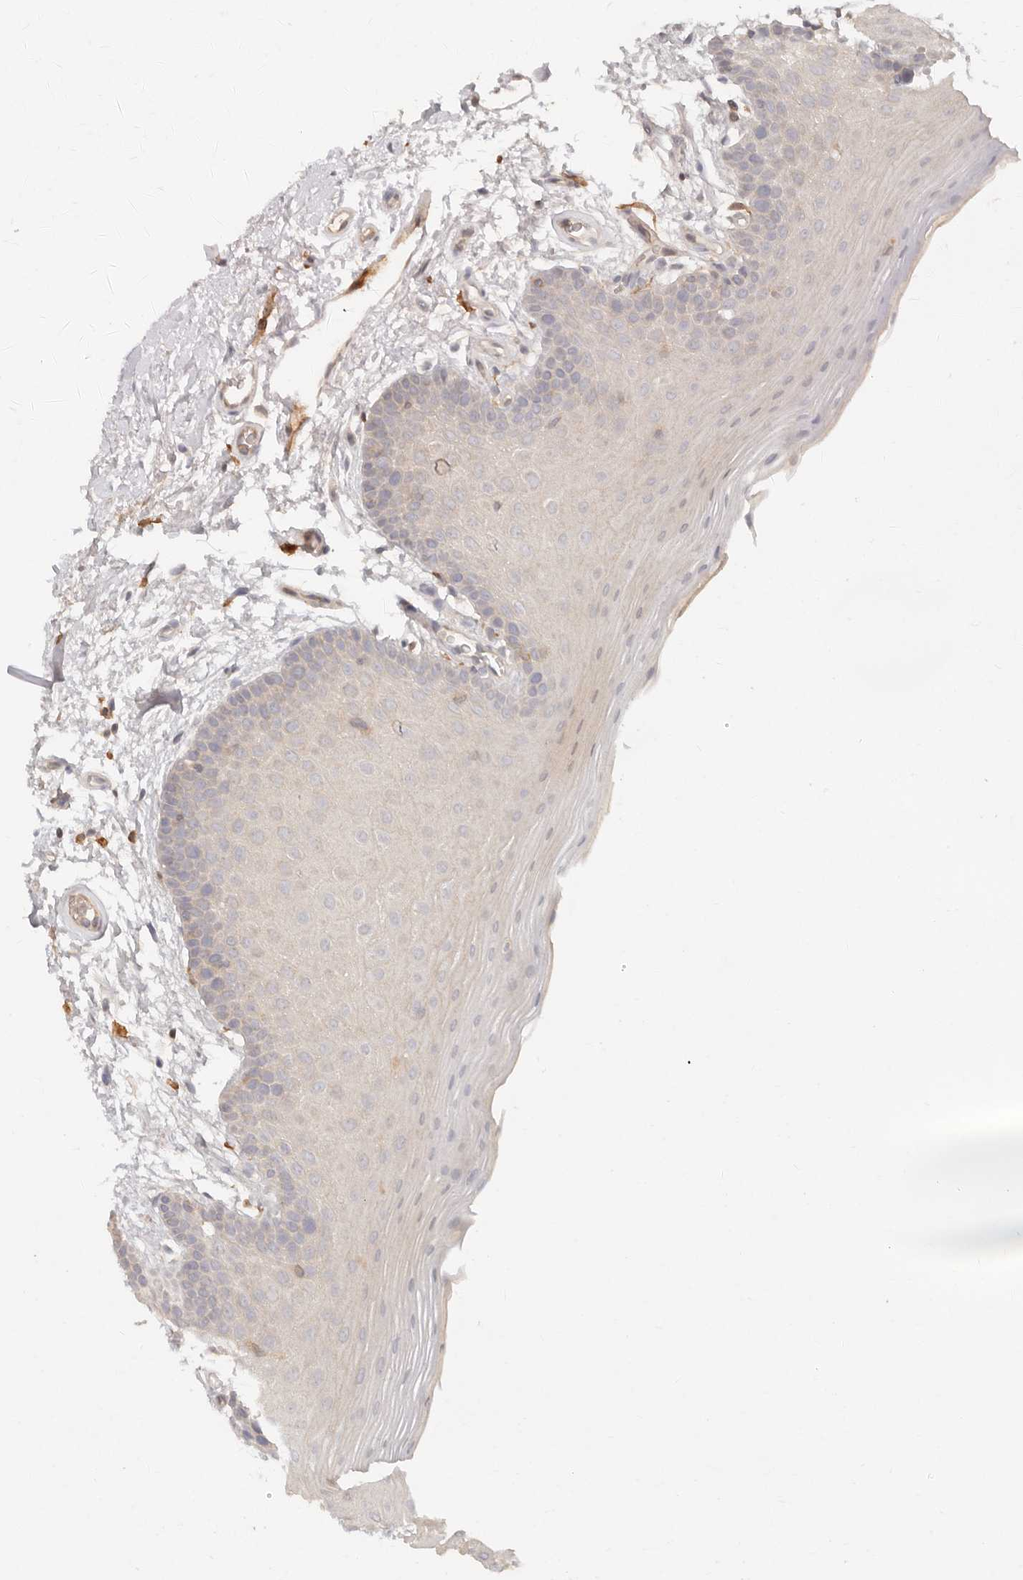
{"staining": {"intensity": "negative", "quantity": "none", "location": "none"}, "tissue": "oral mucosa", "cell_type": "Squamous epithelial cells", "image_type": "normal", "snomed": [{"axis": "morphology", "description": "Normal tissue, NOS"}, {"axis": "topography", "description": "Oral tissue"}], "caption": "High power microscopy photomicrograph of an immunohistochemistry (IHC) histopathology image of unremarkable oral mucosa, revealing no significant expression in squamous epithelial cells.", "gene": "NECAP2", "patient": {"sex": "male", "age": 62}}